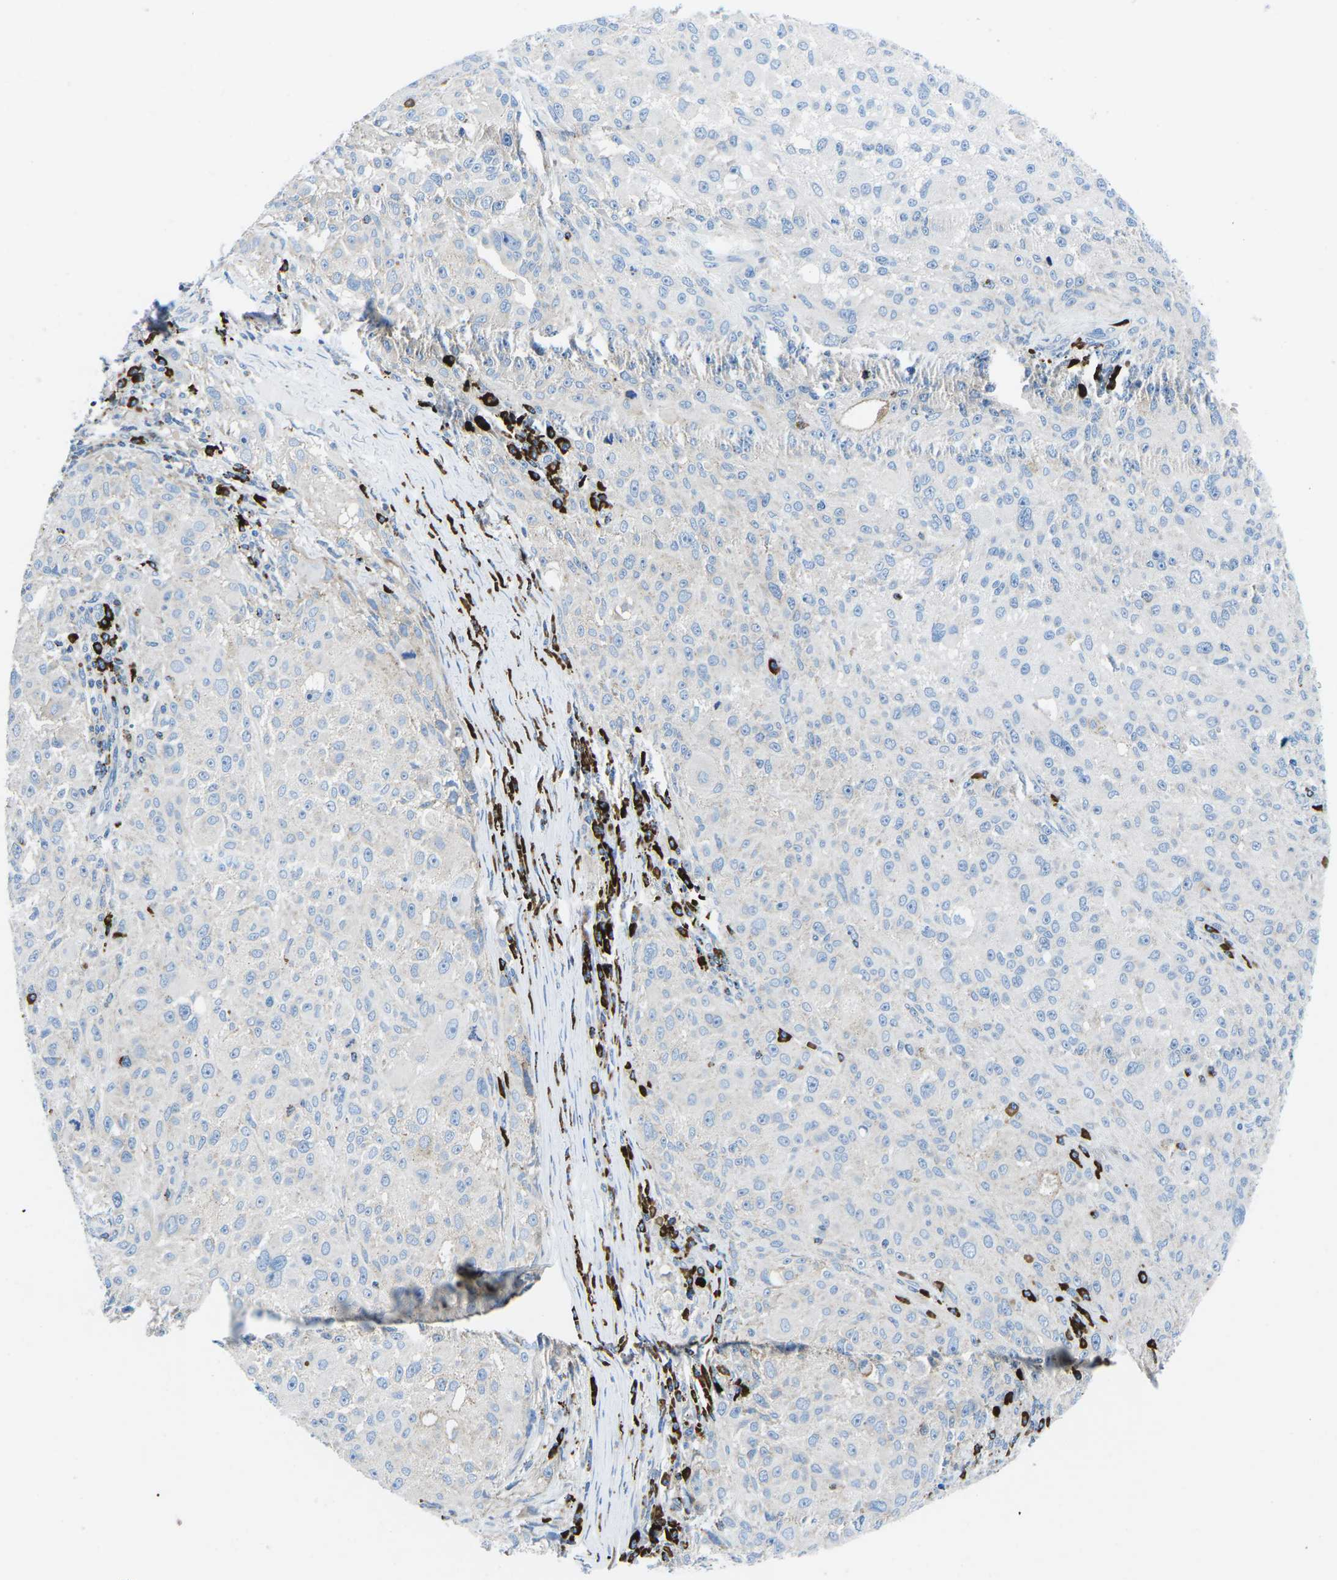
{"staining": {"intensity": "negative", "quantity": "none", "location": "none"}, "tissue": "melanoma", "cell_type": "Tumor cells", "image_type": "cancer", "snomed": [{"axis": "morphology", "description": "Necrosis, NOS"}, {"axis": "morphology", "description": "Malignant melanoma, NOS"}, {"axis": "topography", "description": "Skin"}], "caption": "IHC of melanoma demonstrates no expression in tumor cells. (DAB immunohistochemistry (IHC) with hematoxylin counter stain).", "gene": "MC4R", "patient": {"sex": "female", "age": 87}}